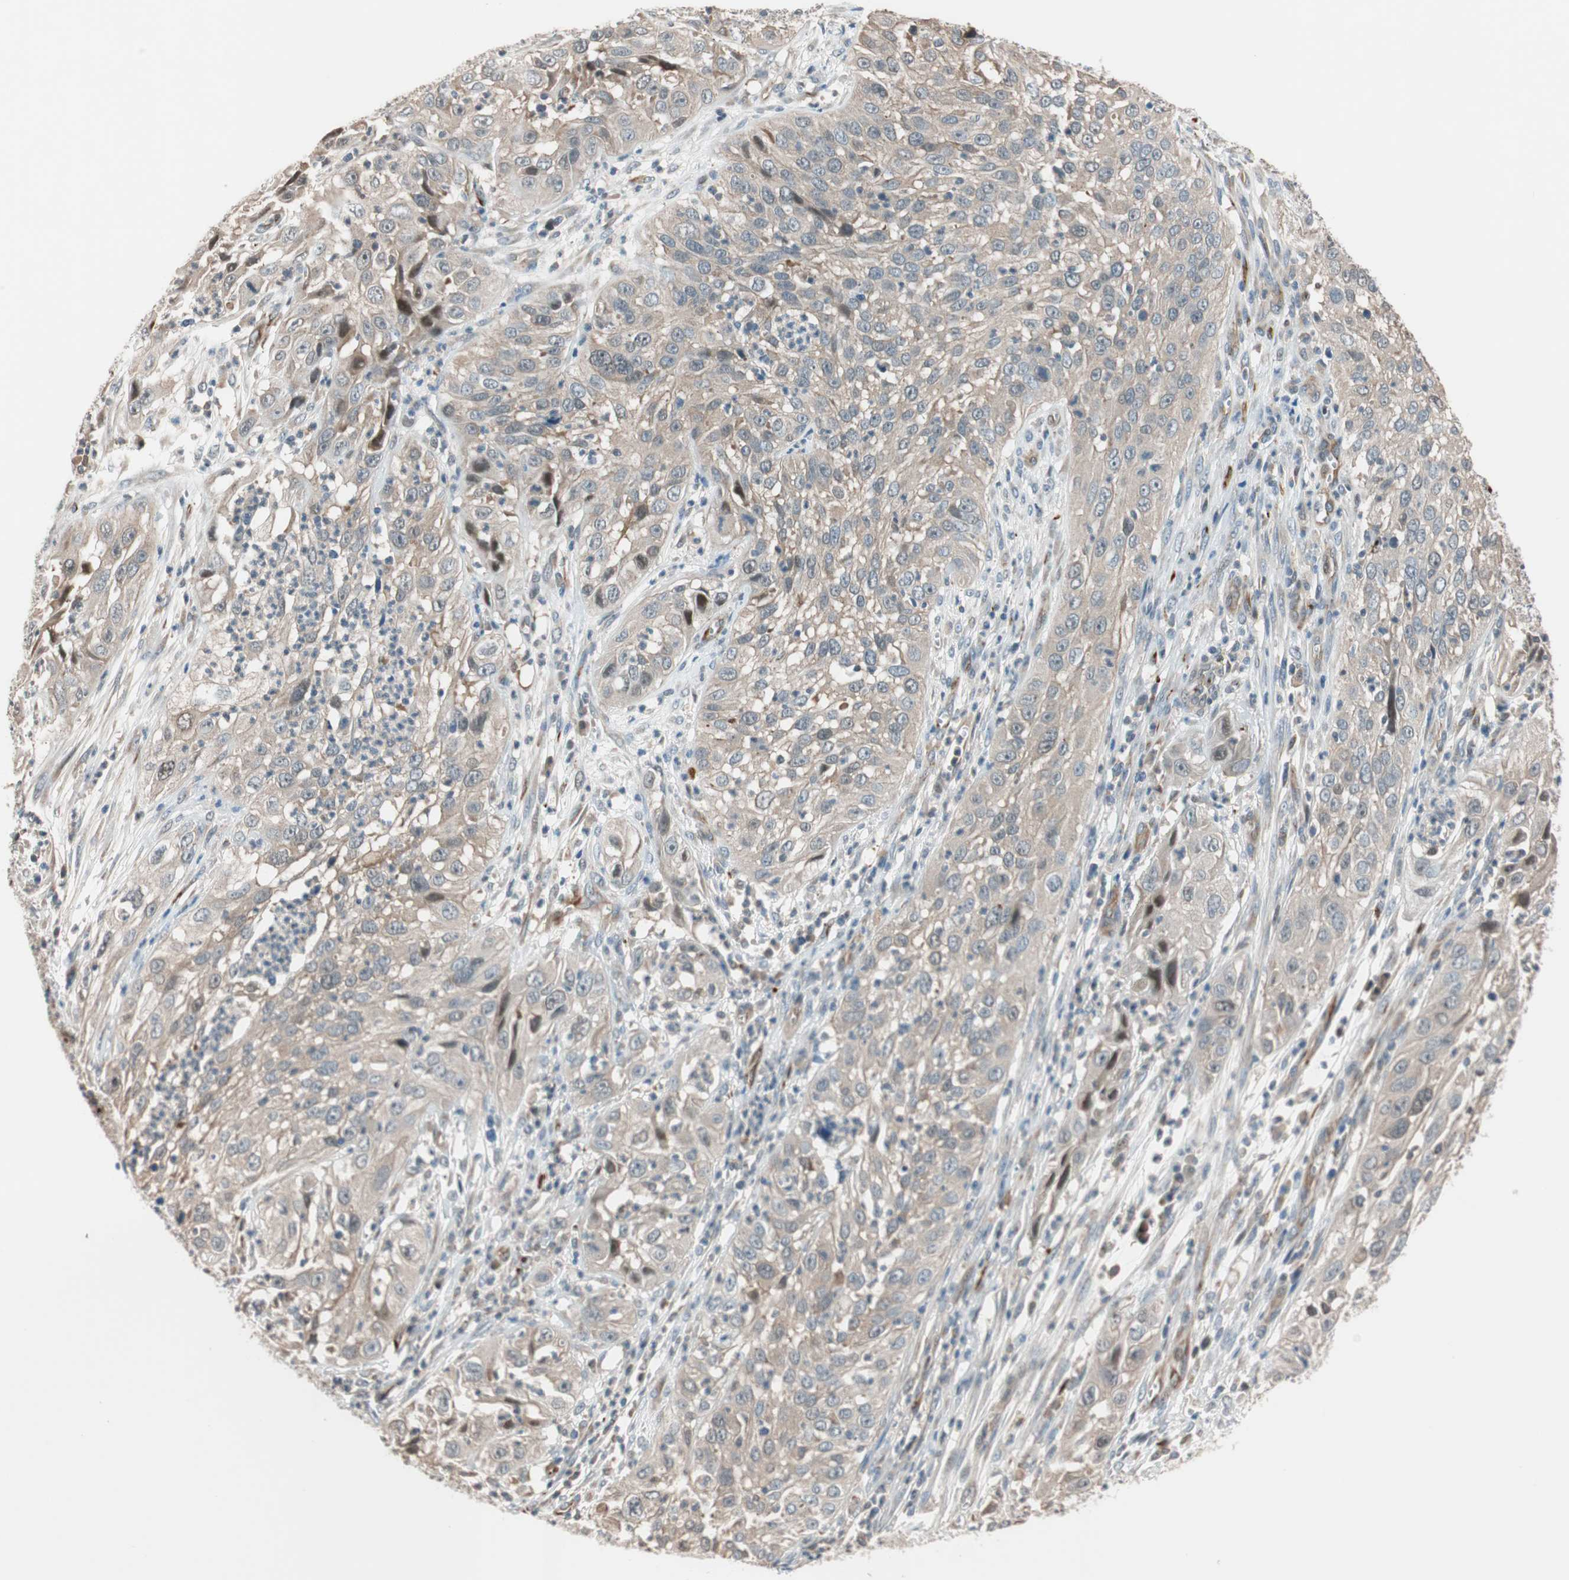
{"staining": {"intensity": "weak", "quantity": ">75%", "location": "cytoplasmic/membranous"}, "tissue": "cervical cancer", "cell_type": "Tumor cells", "image_type": "cancer", "snomed": [{"axis": "morphology", "description": "Squamous cell carcinoma, NOS"}, {"axis": "topography", "description": "Cervix"}], "caption": "A brown stain highlights weak cytoplasmic/membranous expression of a protein in human cervical squamous cell carcinoma tumor cells. (IHC, brightfield microscopy, high magnification).", "gene": "PIK3R3", "patient": {"sex": "female", "age": 32}}